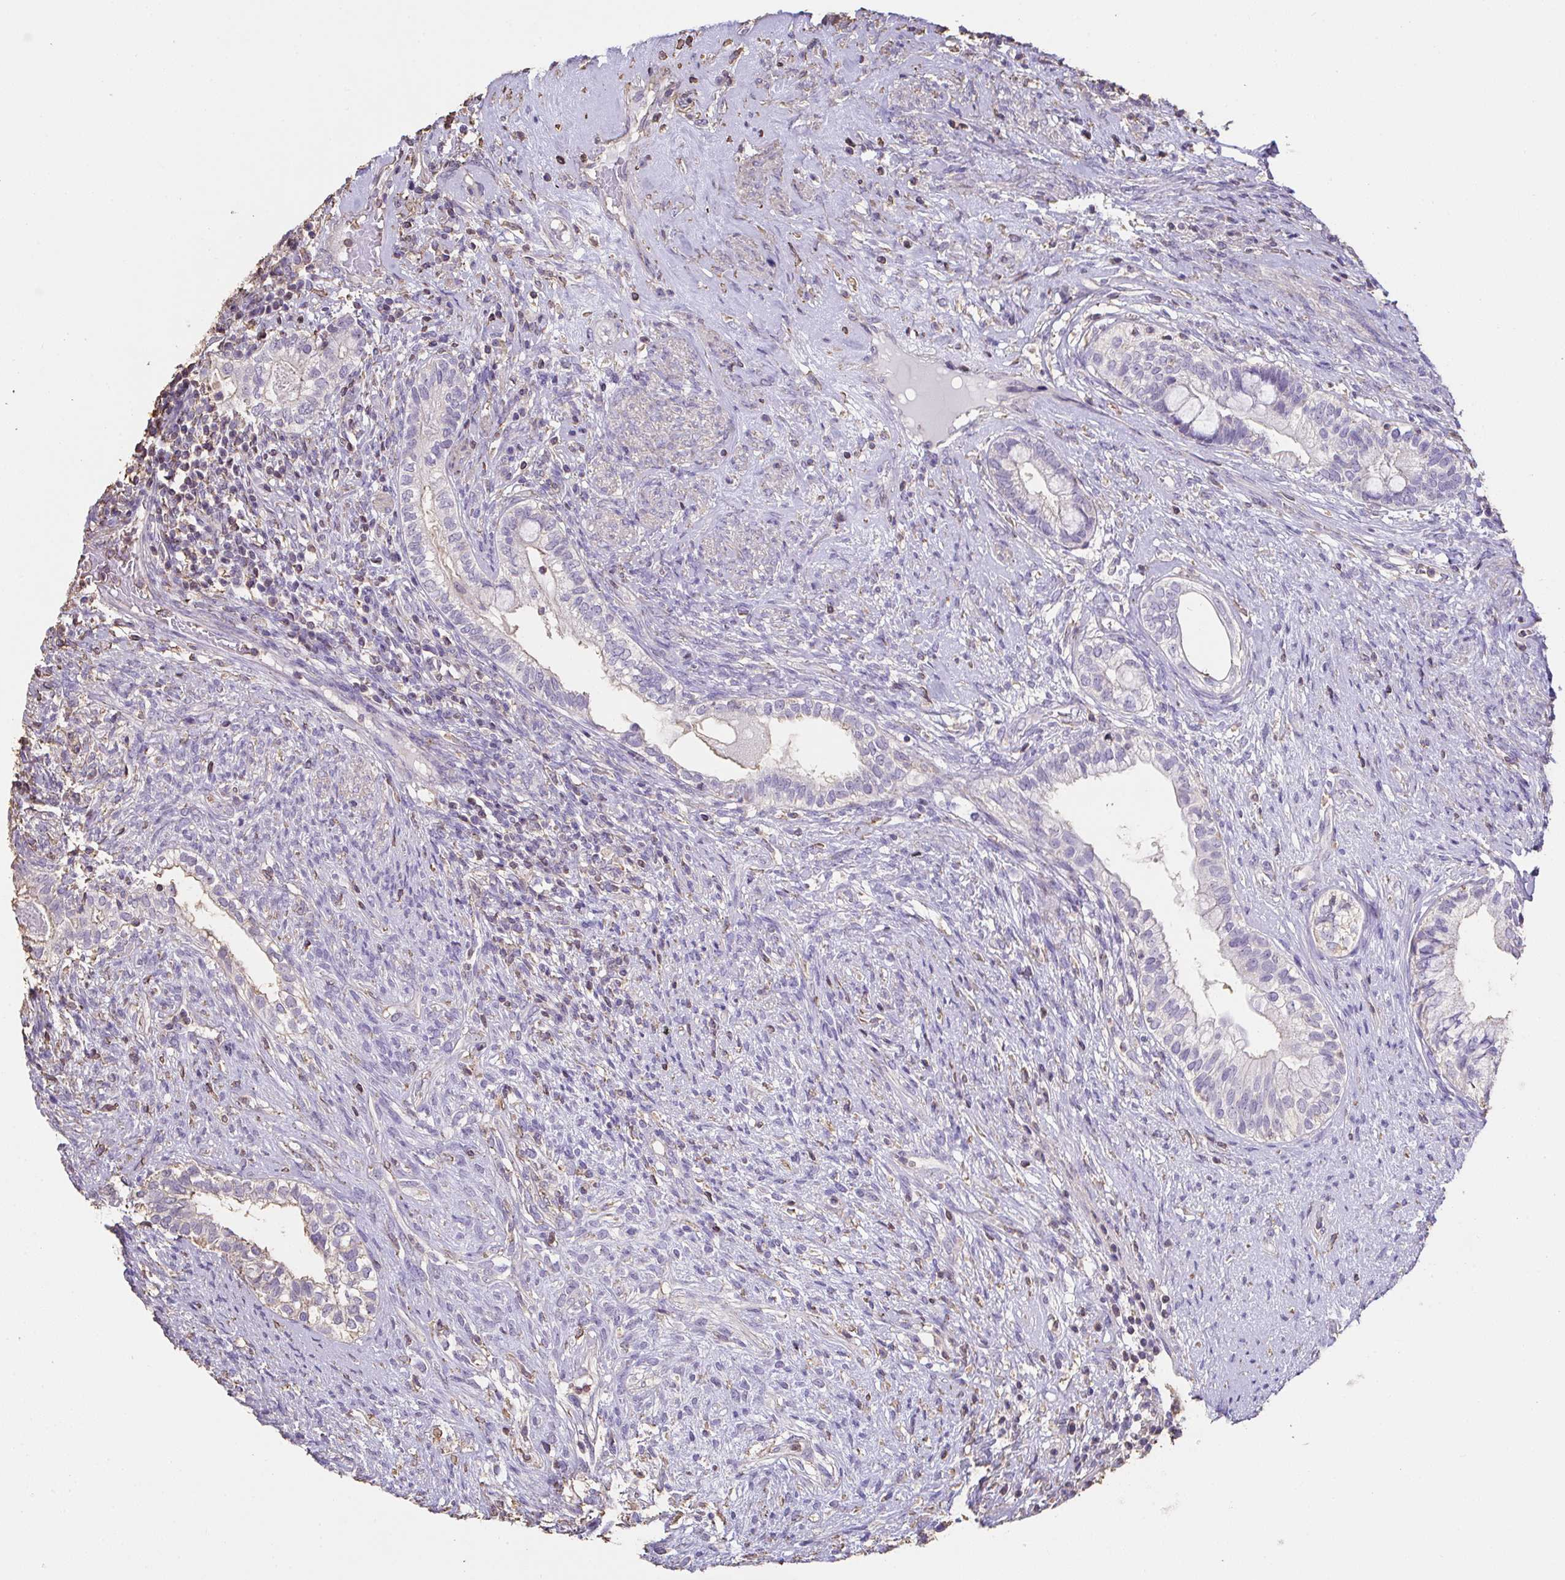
{"staining": {"intensity": "negative", "quantity": "none", "location": "none"}, "tissue": "testis cancer", "cell_type": "Tumor cells", "image_type": "cancer", "snomed": [{"axis": "morphology", "description": "Seminoma, NOS"}, {"axis": "morphology", "description": "Carcinoma, Embryonal, NOS"}, {"axis": "topography", "description": "Testis"}], "caption": "Immunohistochemistry (IHC) of testis cancer (seminoma) shows no positivity in tumor cells.", "gene": "IL23R", "patient": {"sex": "male", "age": 41}}